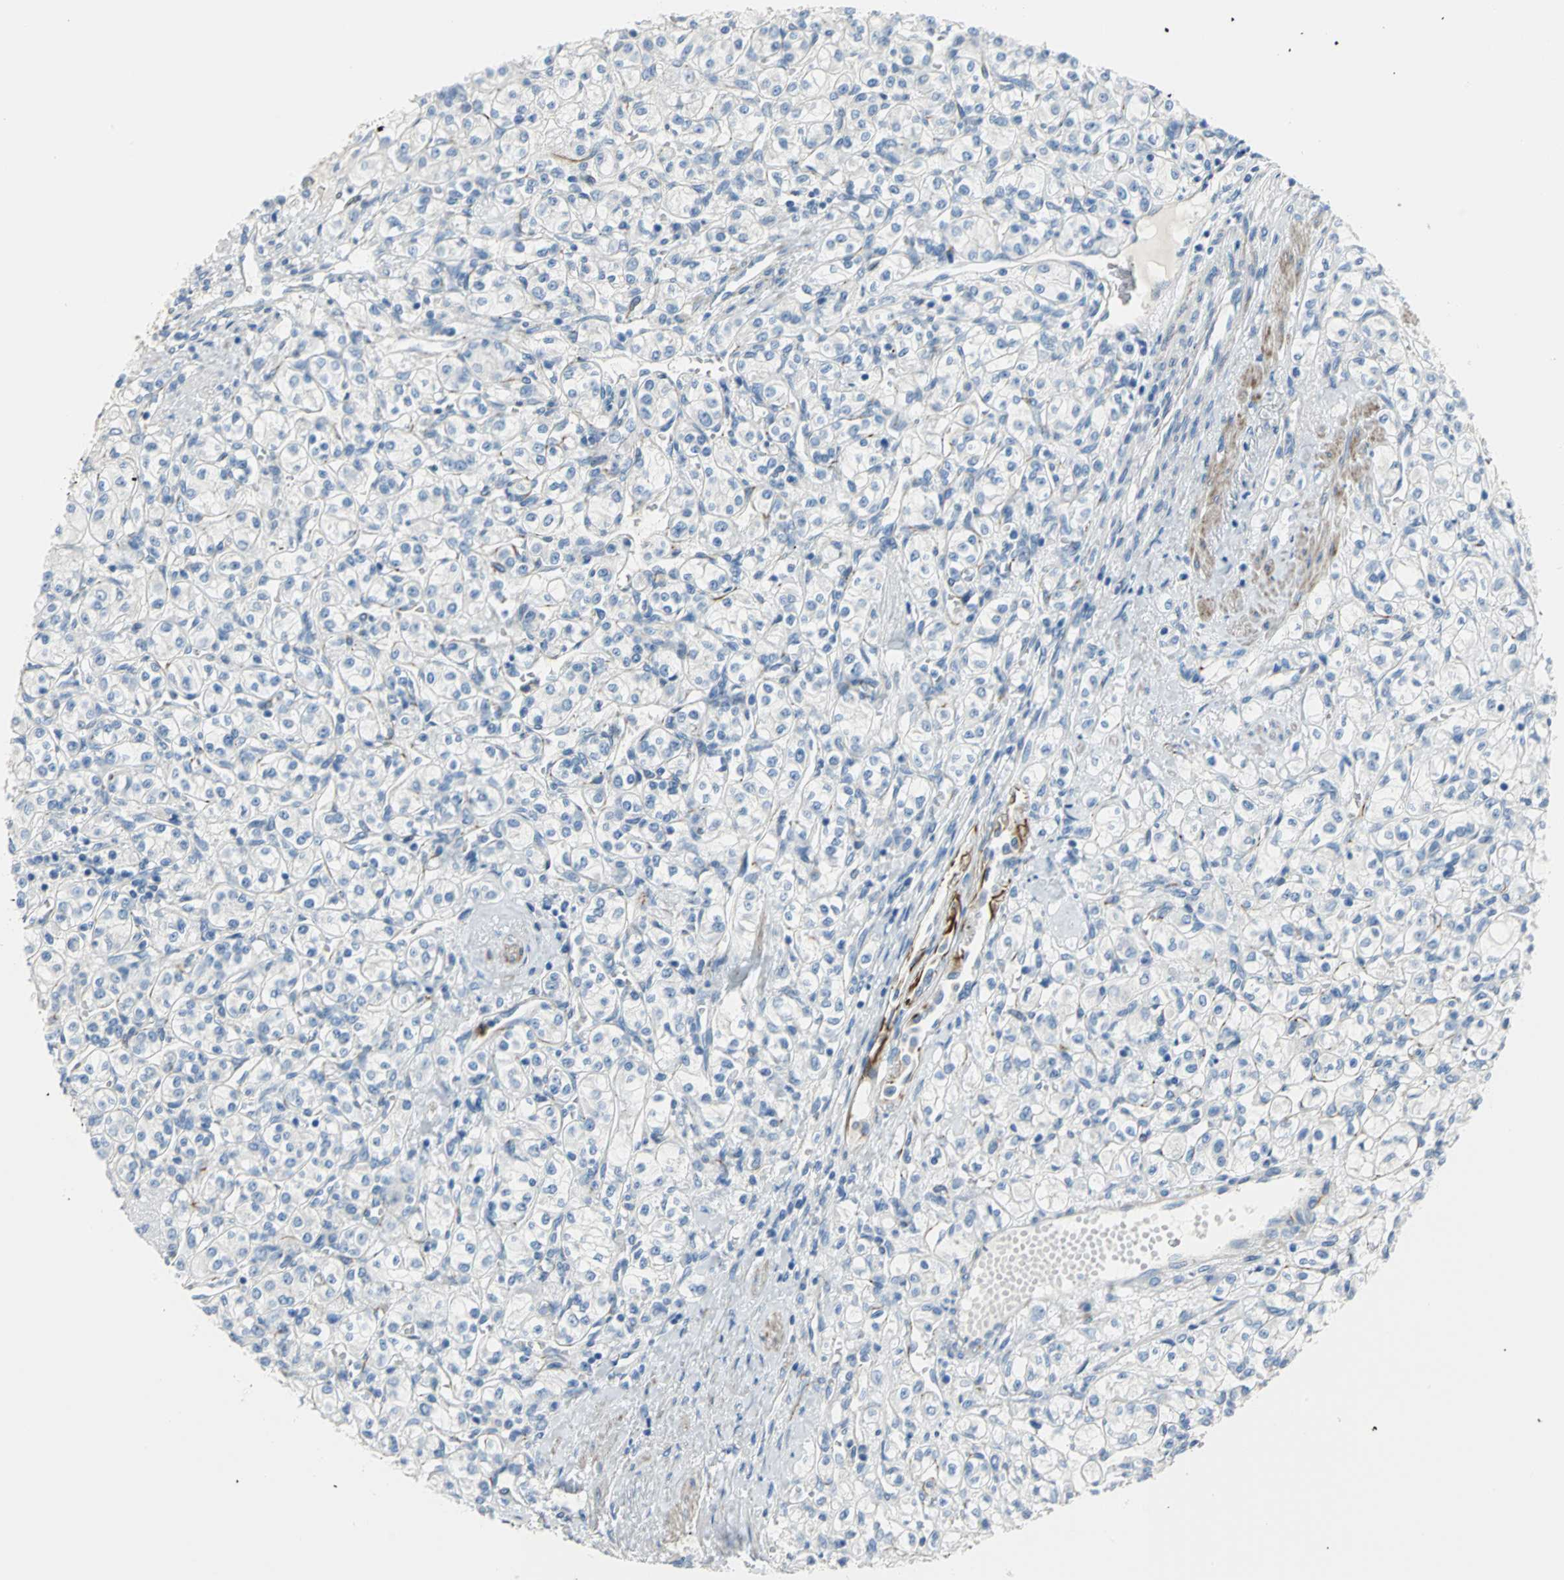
{"staining": {"intensity": "negative", "quantity": "none", "location": "none"}, "tissue": "renal cancer", "cell_type": "Tumor cells", "image_type": "cancer", "snomed": [{"axis": "morphology", "description": "Adenocarcinoma, NOS"}, {"axis": "topography", "description": "Kidney"}], "caption": "Immunohistochemical staining of human renal adenocarcinoma displays no significant positivity in tumor cells. (IHC, brightfield microscopy, high magnification).", "gene": "ALOX15", "patient": {"sex": "male", "age": 77}}